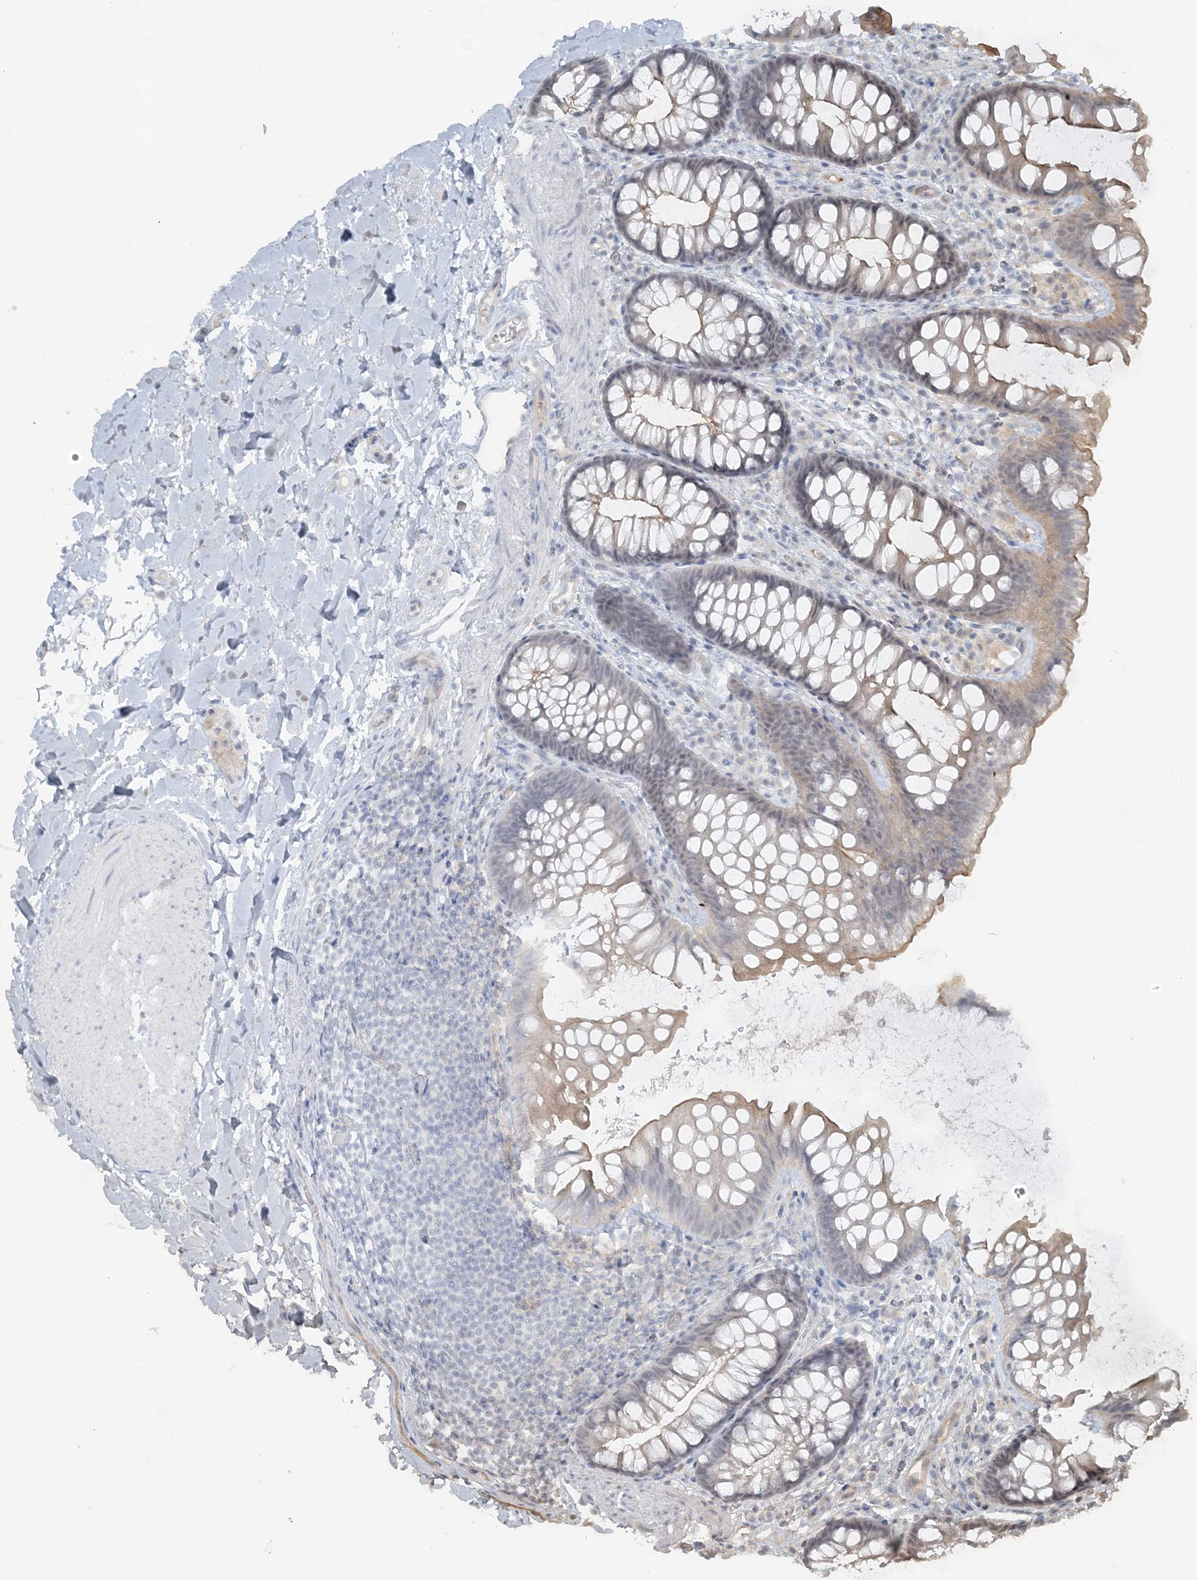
{"staining": {"intensity": "negative", "quantity": "none", "location": "none"}, "tissue": "colon", "cell_type": "Endothelial cells", "image_type": "normal", "snomed": [{"axis": "morphology", "description": "Normal tissue, NOS"}, {"axis": "topography", "description": "Colon"}], "caption": "Endothelial cells show no significant protein positivity in benign colon. (Stains: DAB IHC with hematoxylin counter stain, Microscopy: brightfield microscopy at high magnification).", "gene": "ATP11A", "patient": {"sex": "female", "age": 62}}